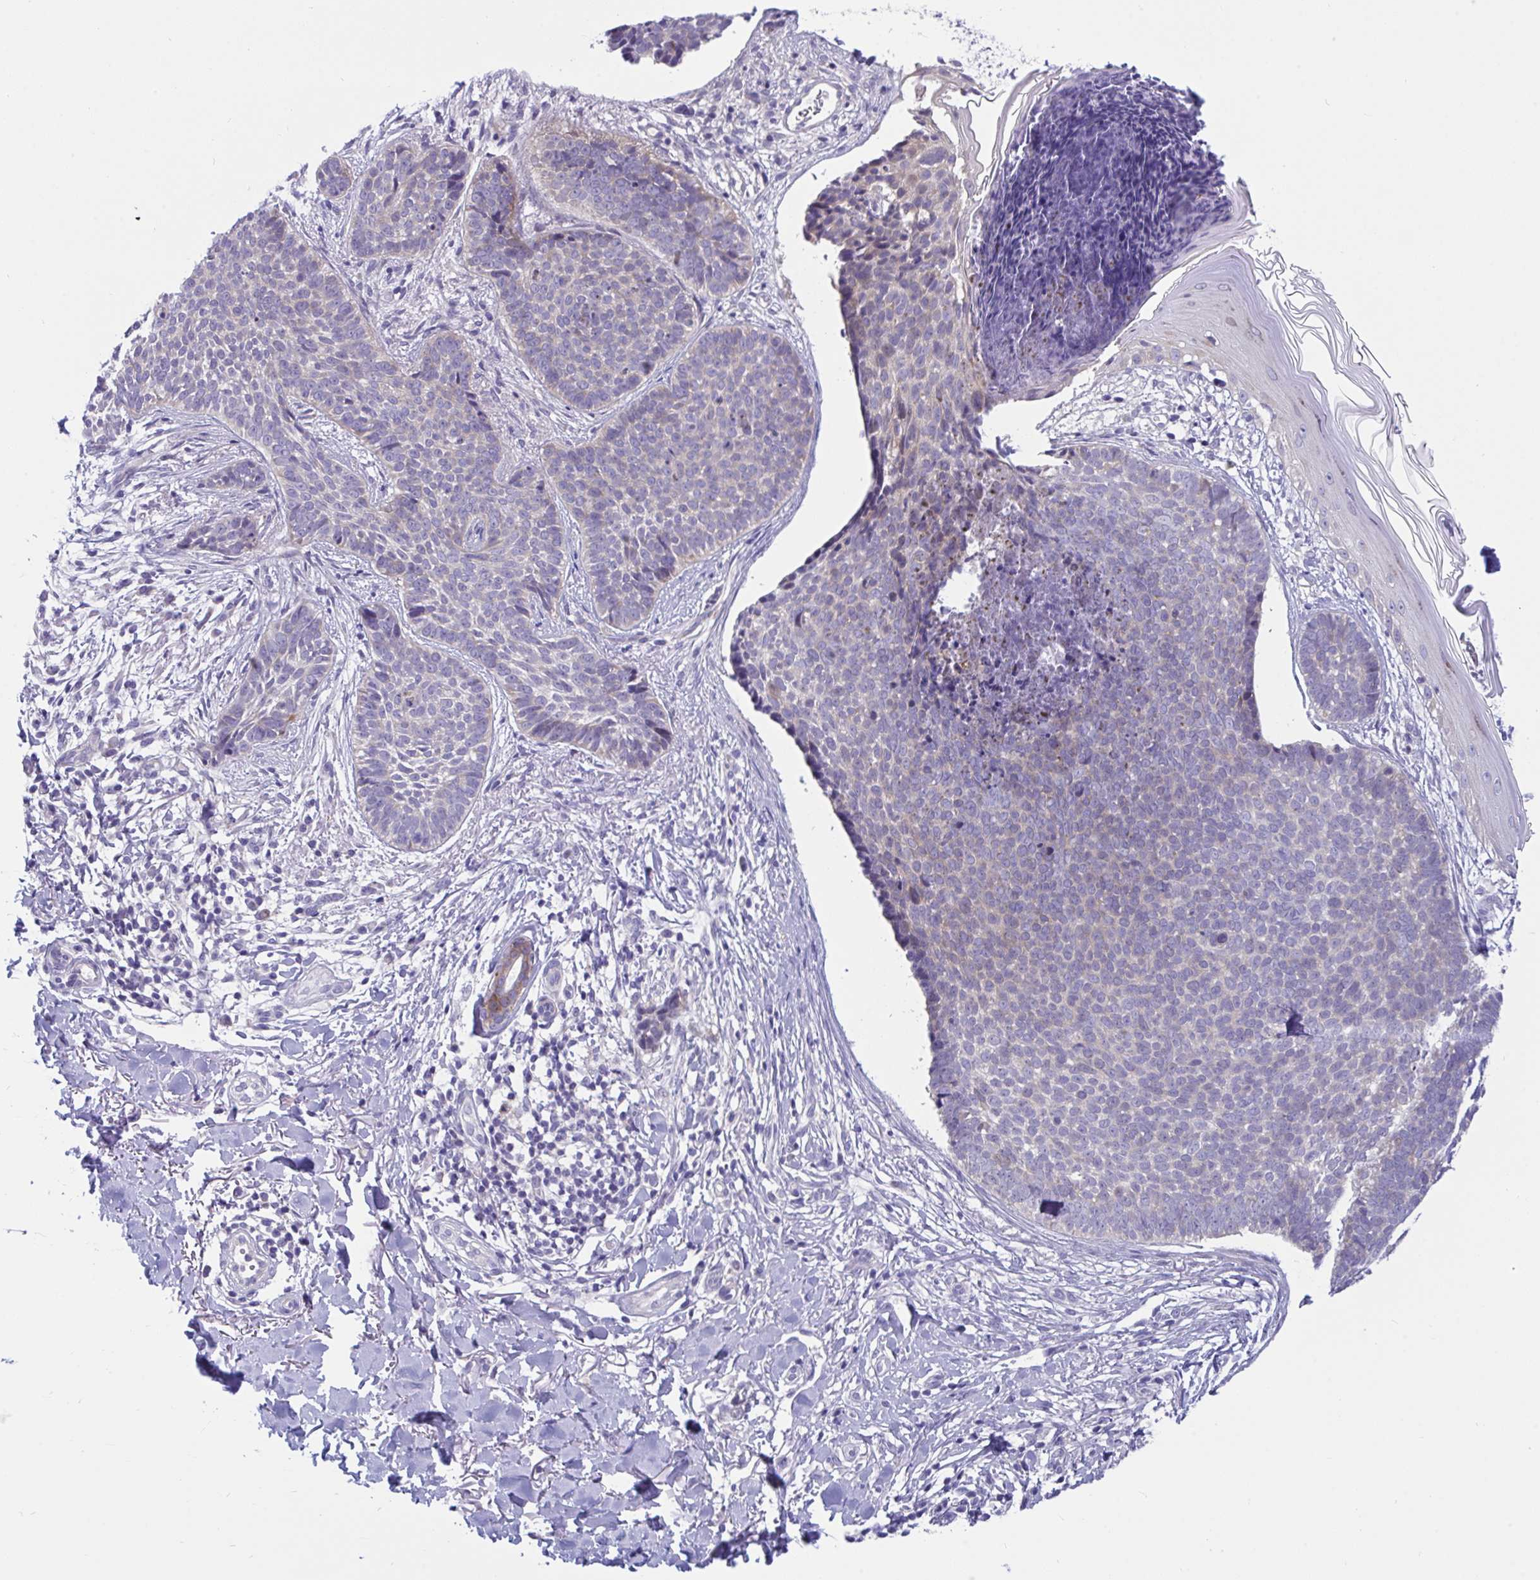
{"staining": {"intensity": "negative", "quantity": "none", "location": "none"}, "tissue": "skin cancer", "cell_type": "Tumor cells", "image_type": "cancer", "snomed": [{"axis": "morphology", "description": "Basal cell carcinoma"}, {"axis": "topography", "description": "Skin"}, {"axis": "topography", "description": "Skin of back"}], "caption": "Immunohistochemistry (IHC) of skin basal cell carcinoma displays no positivity in tumor cells.", "gene": "DTX3", "patient": {"sex": "male", "age": 81}}